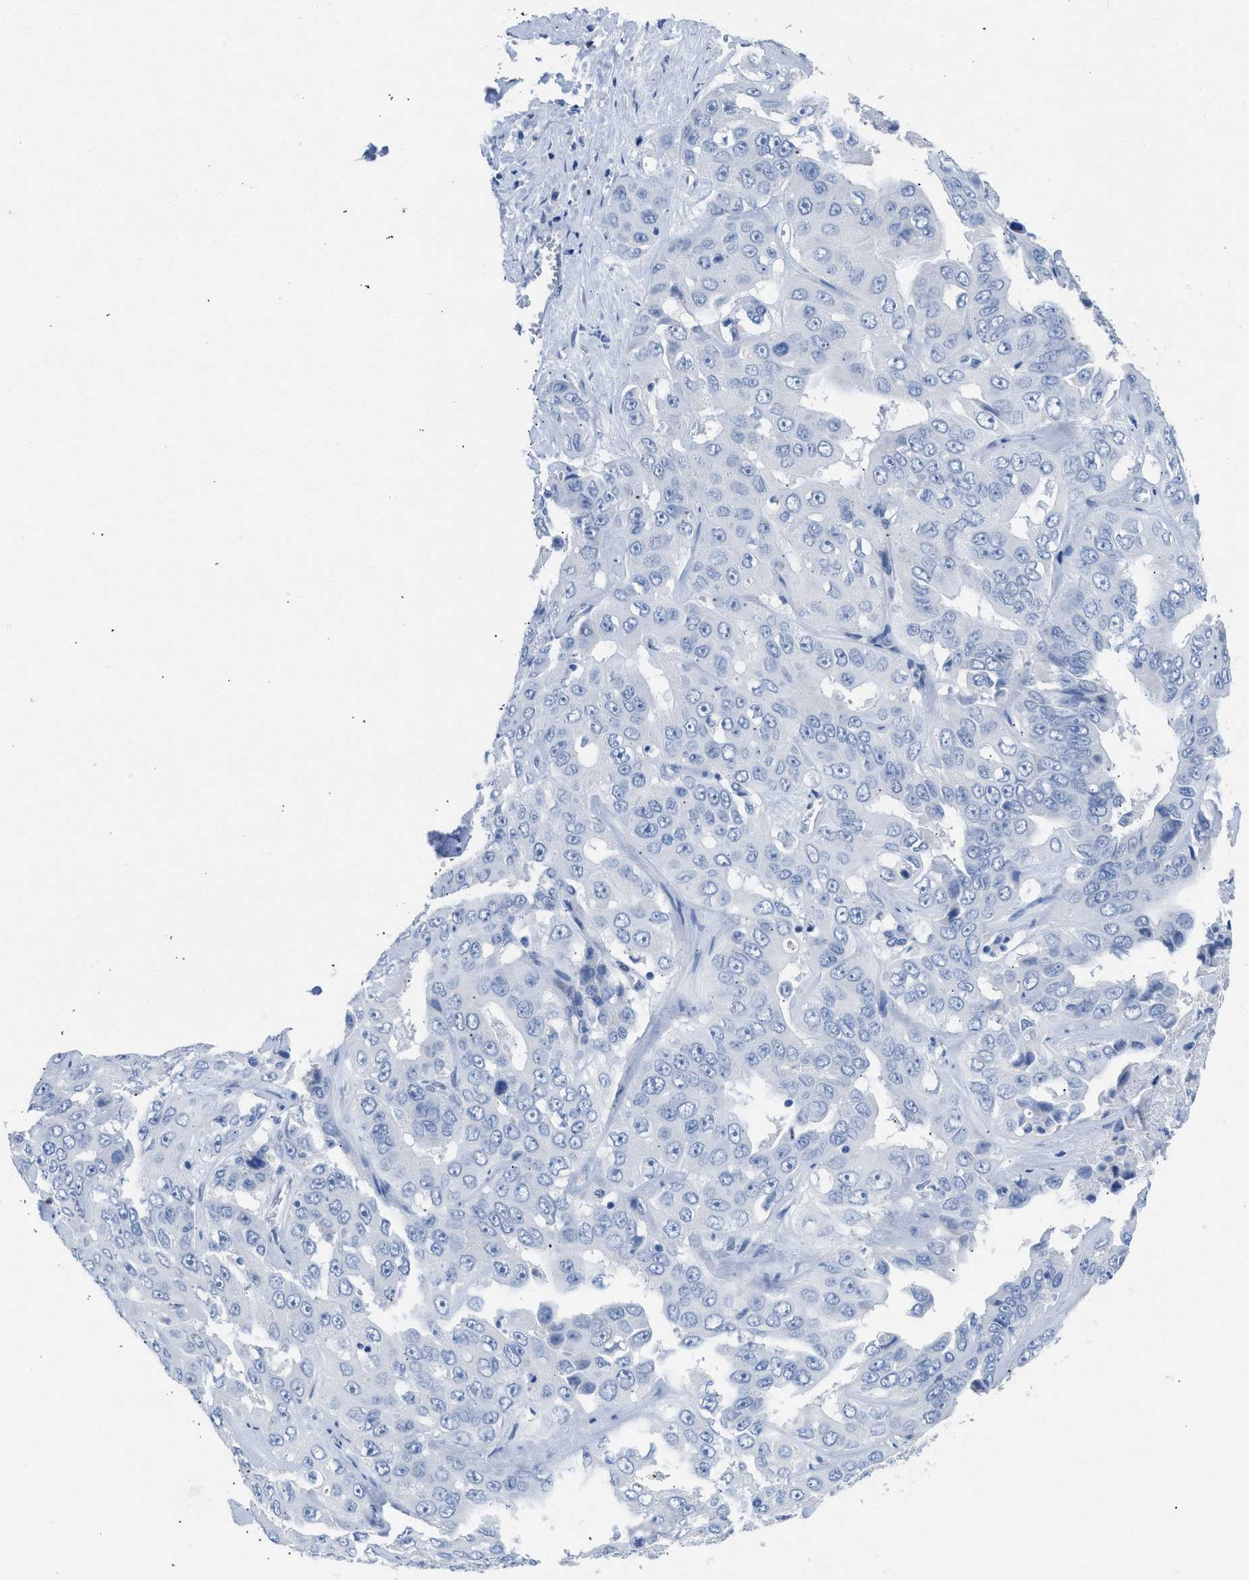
{"staining": {"intensity": "negative", "quantity": "none", "location": "none"}, "tissue": "liver cancer", "cell_type": "Tumor cells", "image_type": "cancer", "snomed": [{"axis": "morphology", "description": "Cholangiocarcinoma"}, {"axis": "topography", "description": "Liver"}], "caption": "Image shows no significant protein expression in tumor cells of cholangiocarcinoma (liver).", "gene": "LEF1", "patient": {"sex": "female", "age": 52}}